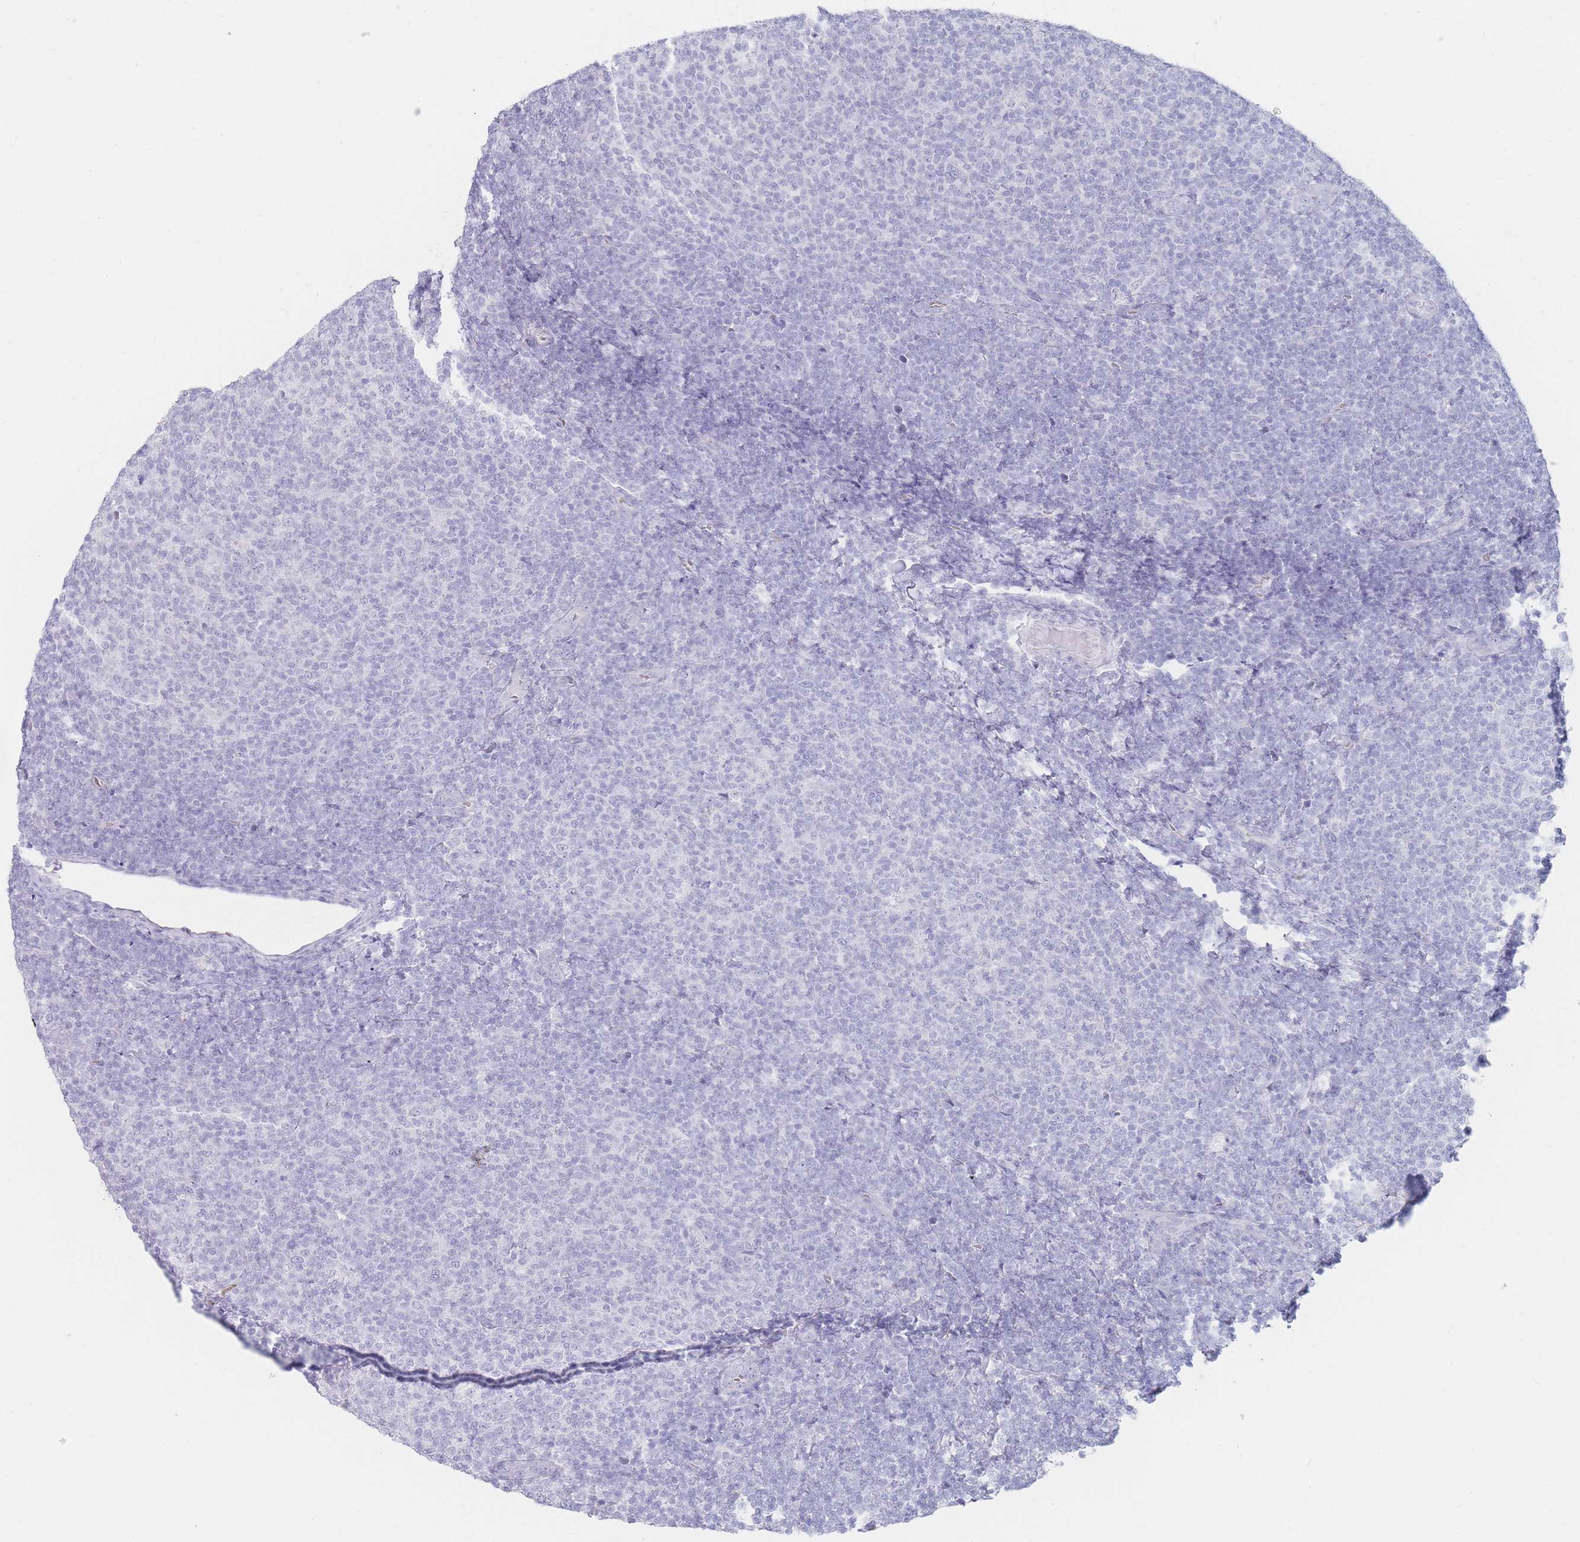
{"staining": {"intensity": "negative", "quantity": "none", "location": "none"}, "tissue": "lymphoma", "cell_type": "Tumor cells", "image_type": "cancer", "snomed": [{"axis": "morphology", "description": "Malignant lymphoma, non-Hodgkin's type, Low grade"}, {"axis": "topography", "description": "Lymph node"}], "caption": "Immunohistochemistry (IHC) image of neoplastic tissue: human lymphoma stained with DAB exhibits no significant protein staining in tumor cells.", "gene": "HBG2", "patient": {"sex": "male", "age": 66}}